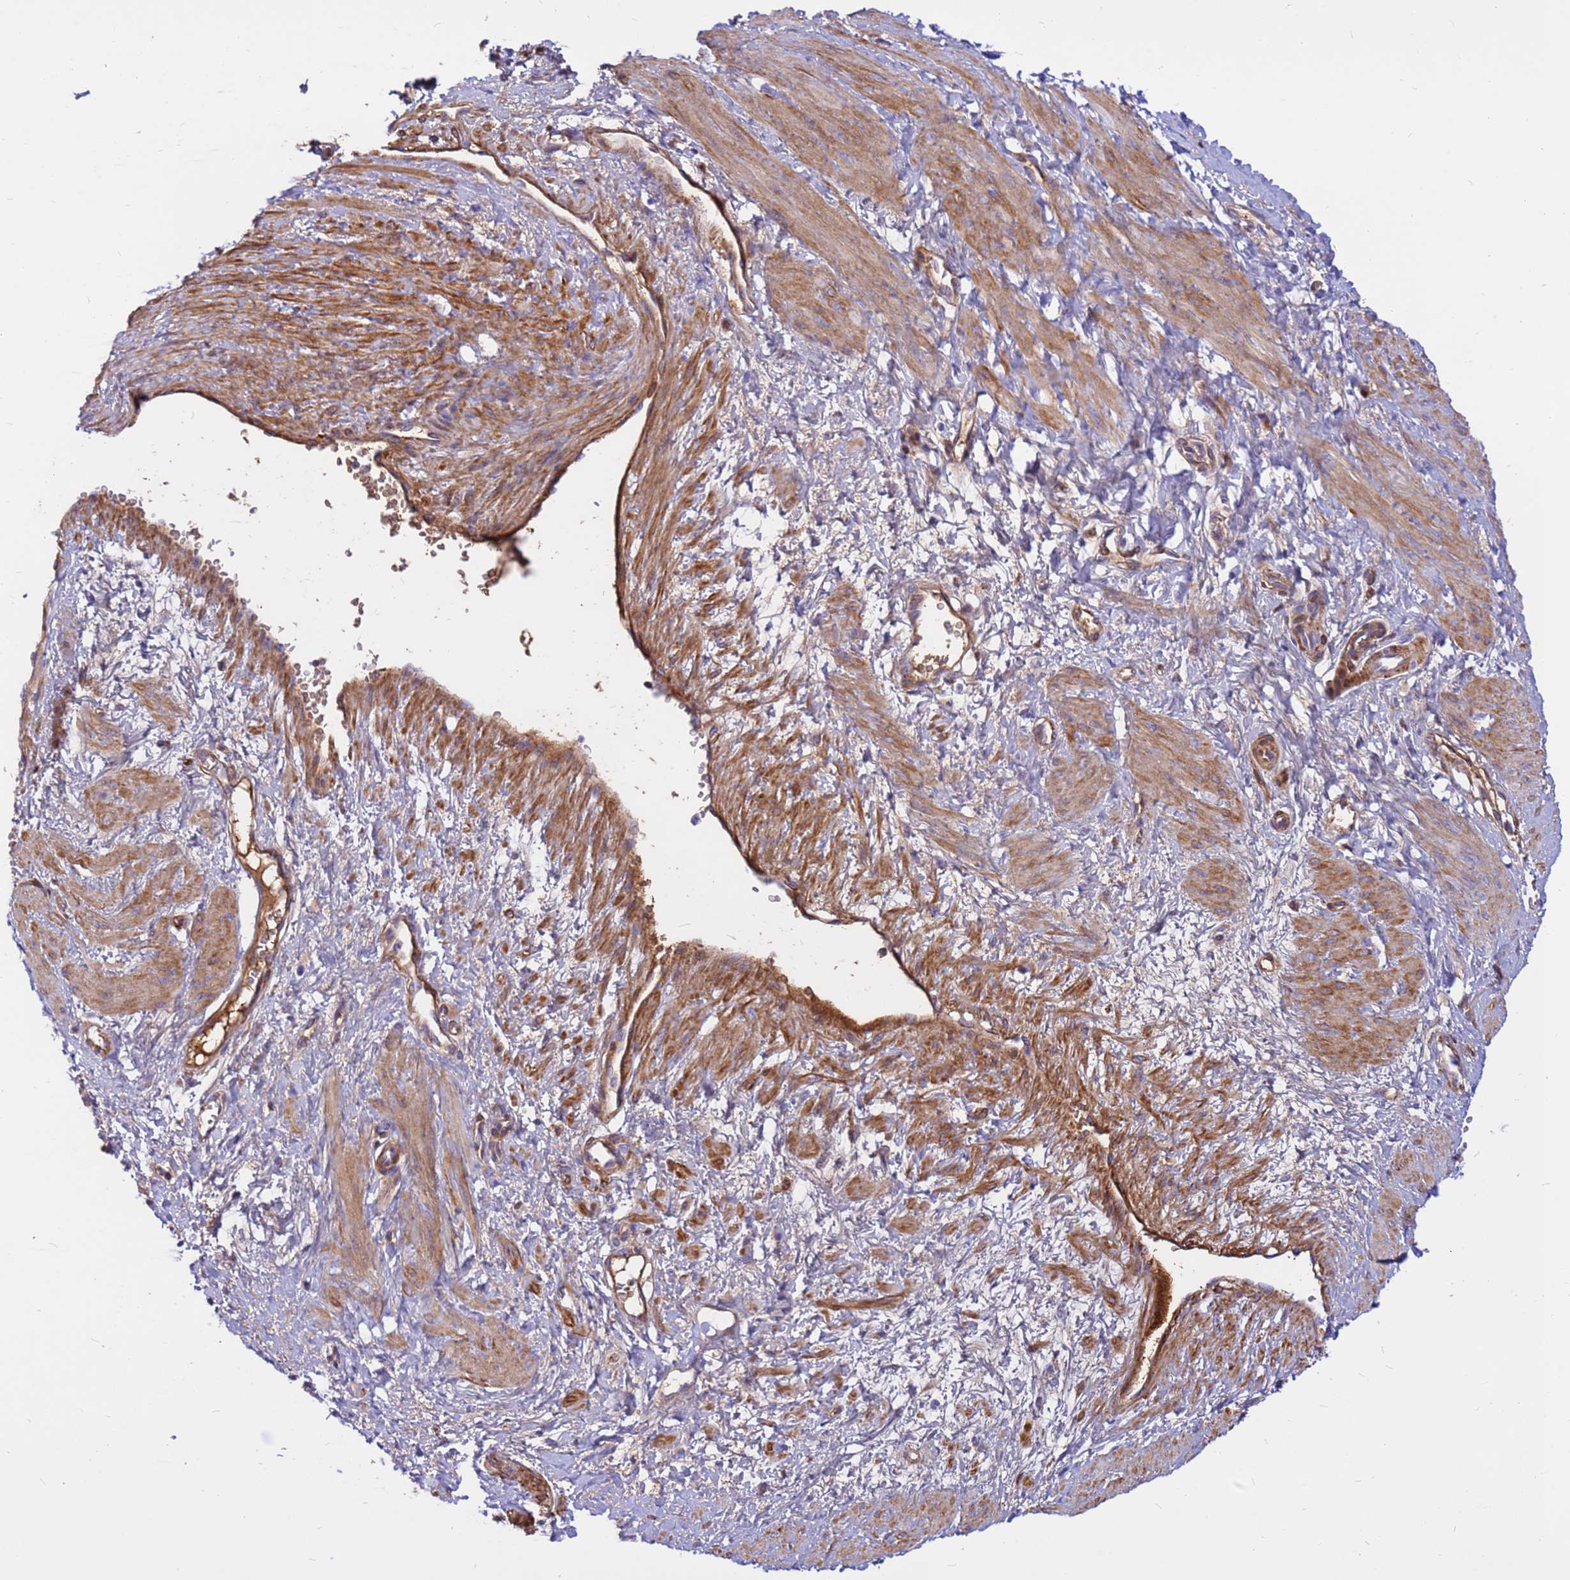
{"staining": {"intensity": "moderate", "quantity": "25%-75%", "location": "cytoplasmic/membranous"}, "tissue": "smooth muscle", "cell_type": "Smooth muscle cells", "image_type": "normal", "snomed": [{"axis": "morphology", "description": "Normal tissue, NOS"}, {"axis": "topography", "description": "Smooth muscle"}, {"axis": "topography", "description": "Uterus"}], "caption": "Smooth muscle cells show medium levels of moderate cytoplasmic/membranous staining in approximately 25%-75% of cells in benign smooth muscle. (DAB IHC, brown staining for protein, blue staining for nuclei).", "gene": "CRHBP", "patient": {"sex": "female", "age": 39}}